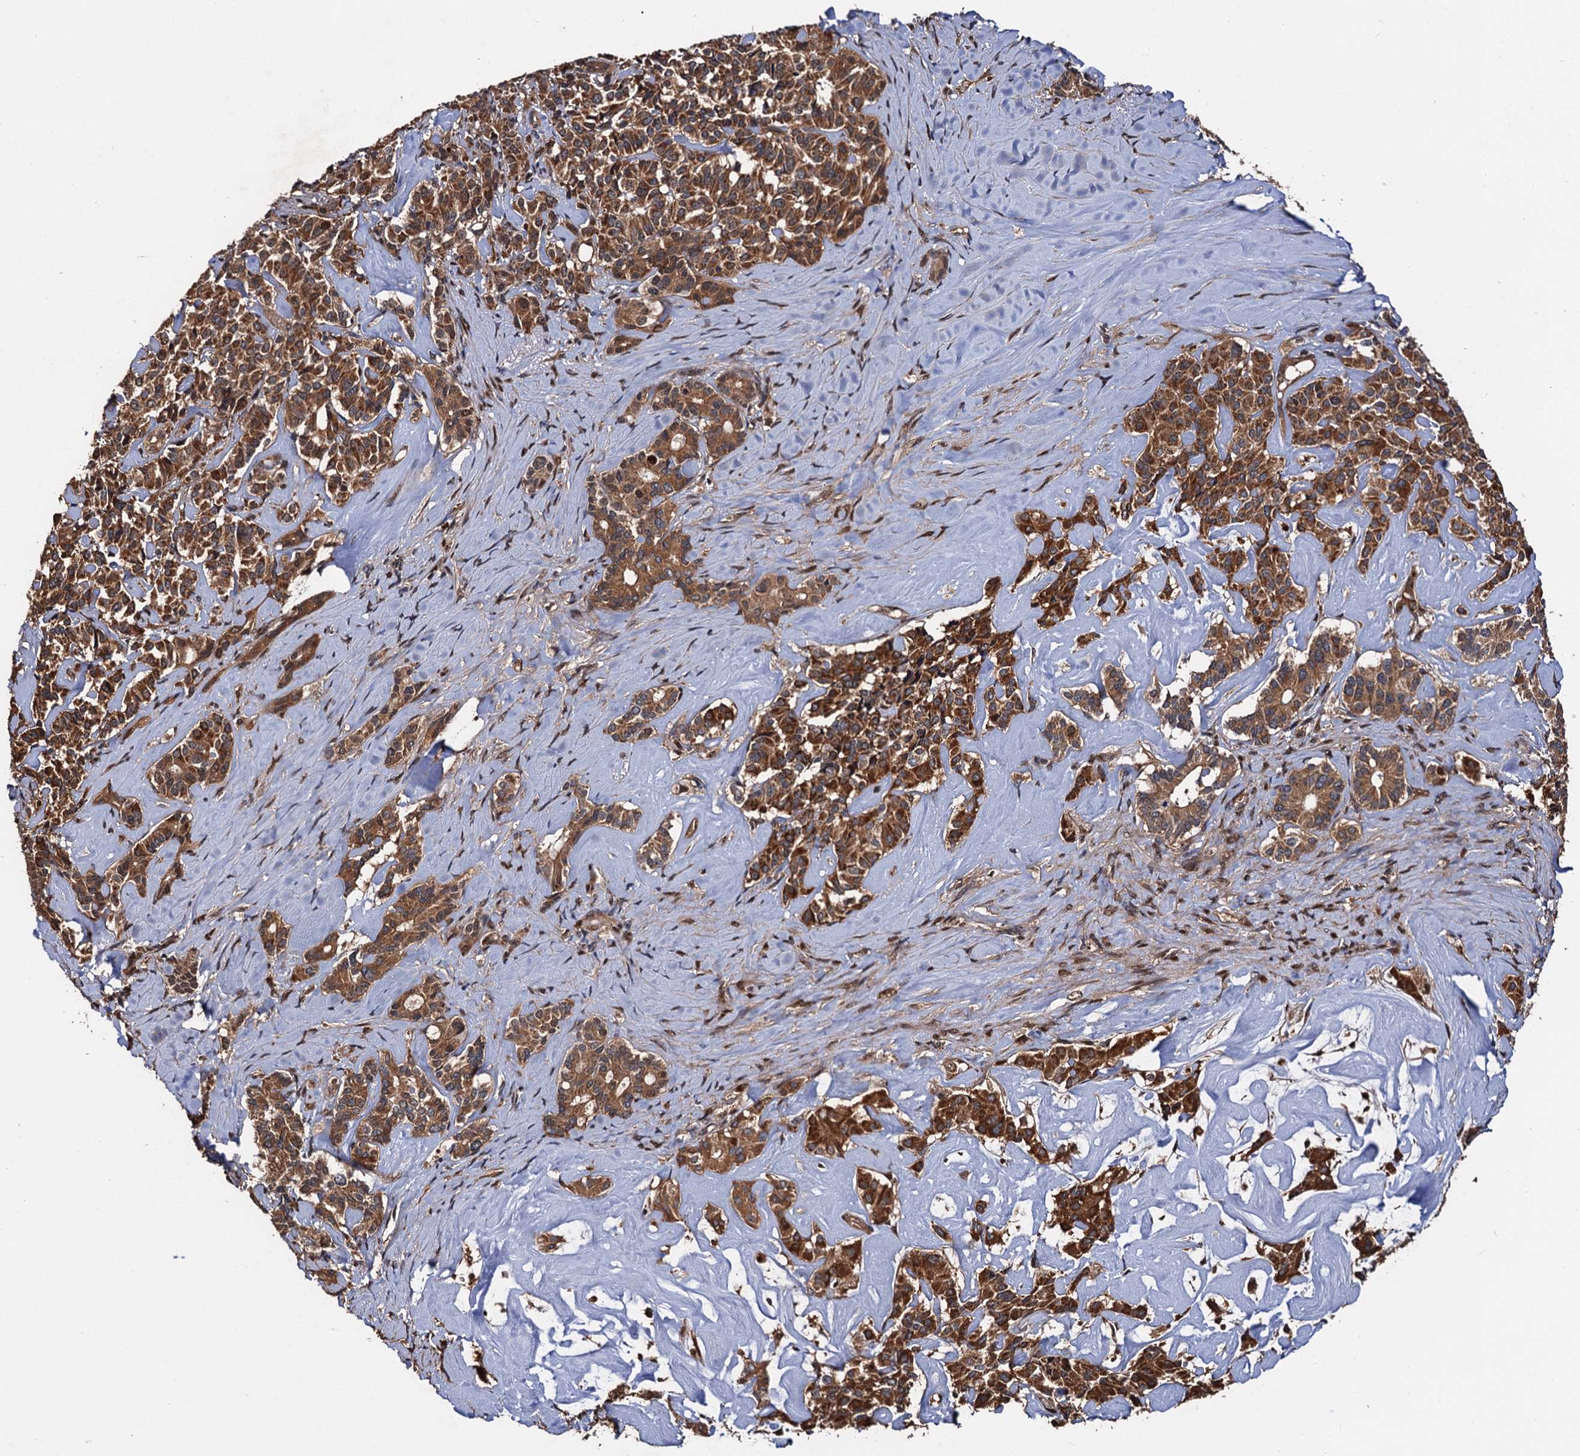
{"staining": {"intensity": "moderate", "quantity": ">75%", "location": "cytoplasmic/membranous"}, "tissue": "pancreatic cancer", "cell_type": "Tumor cells", "image_type": "cancer", "snomed": [{"axis": "morphology", "description": "Adenocarcinoma, NOS"}, {"axis": "topography", "description": "Pancreas"}], "caption": "The photomicrograph displays a brown stain indicating the presence of a protein in the cytoplasmic/membranous of tumor cells in pancreatic adenocarcinoma.", "gene": "MIER2", "patient": {"sex": "female", "age": 74}}